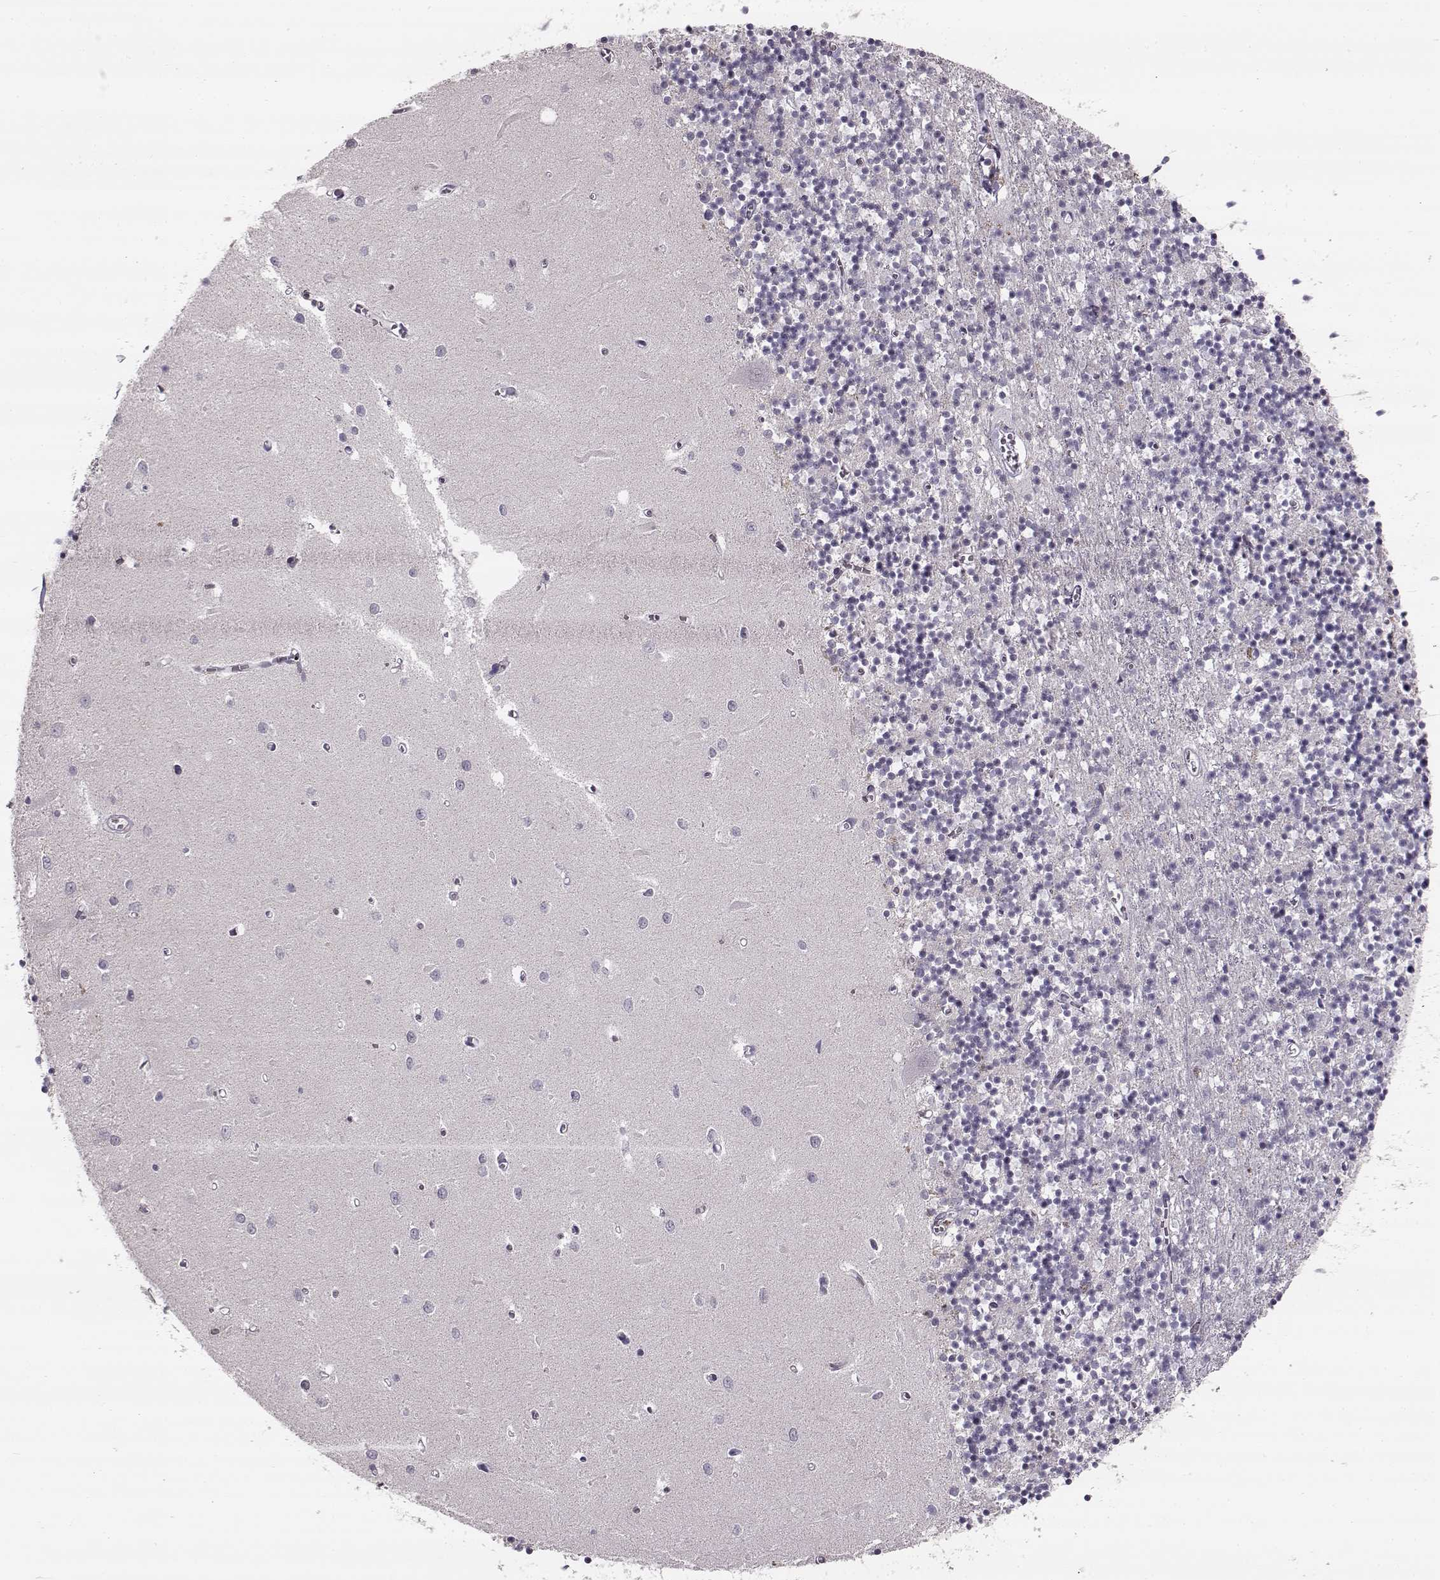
{"staining": {"intensity": "negative", "quantity": "none", "location": "none"}, "tissue": "cerebellum", "cell_type": "Cells in granular layer", "image_type": "normal", "snomed": [{"axis": "morphology", "description": "Normal tissue, NOS"}, {"axis": "topography", "description": "Cerebellum"}], "caption": "High power microscopy histopathology image of an immunohistochemistry (IHC) micrograph of unremarkable cerebellum, revealing no significant staining in cells in granular layer.", "gene": "MAP6D1", "patient": {"sex": "female", "age": 64}}